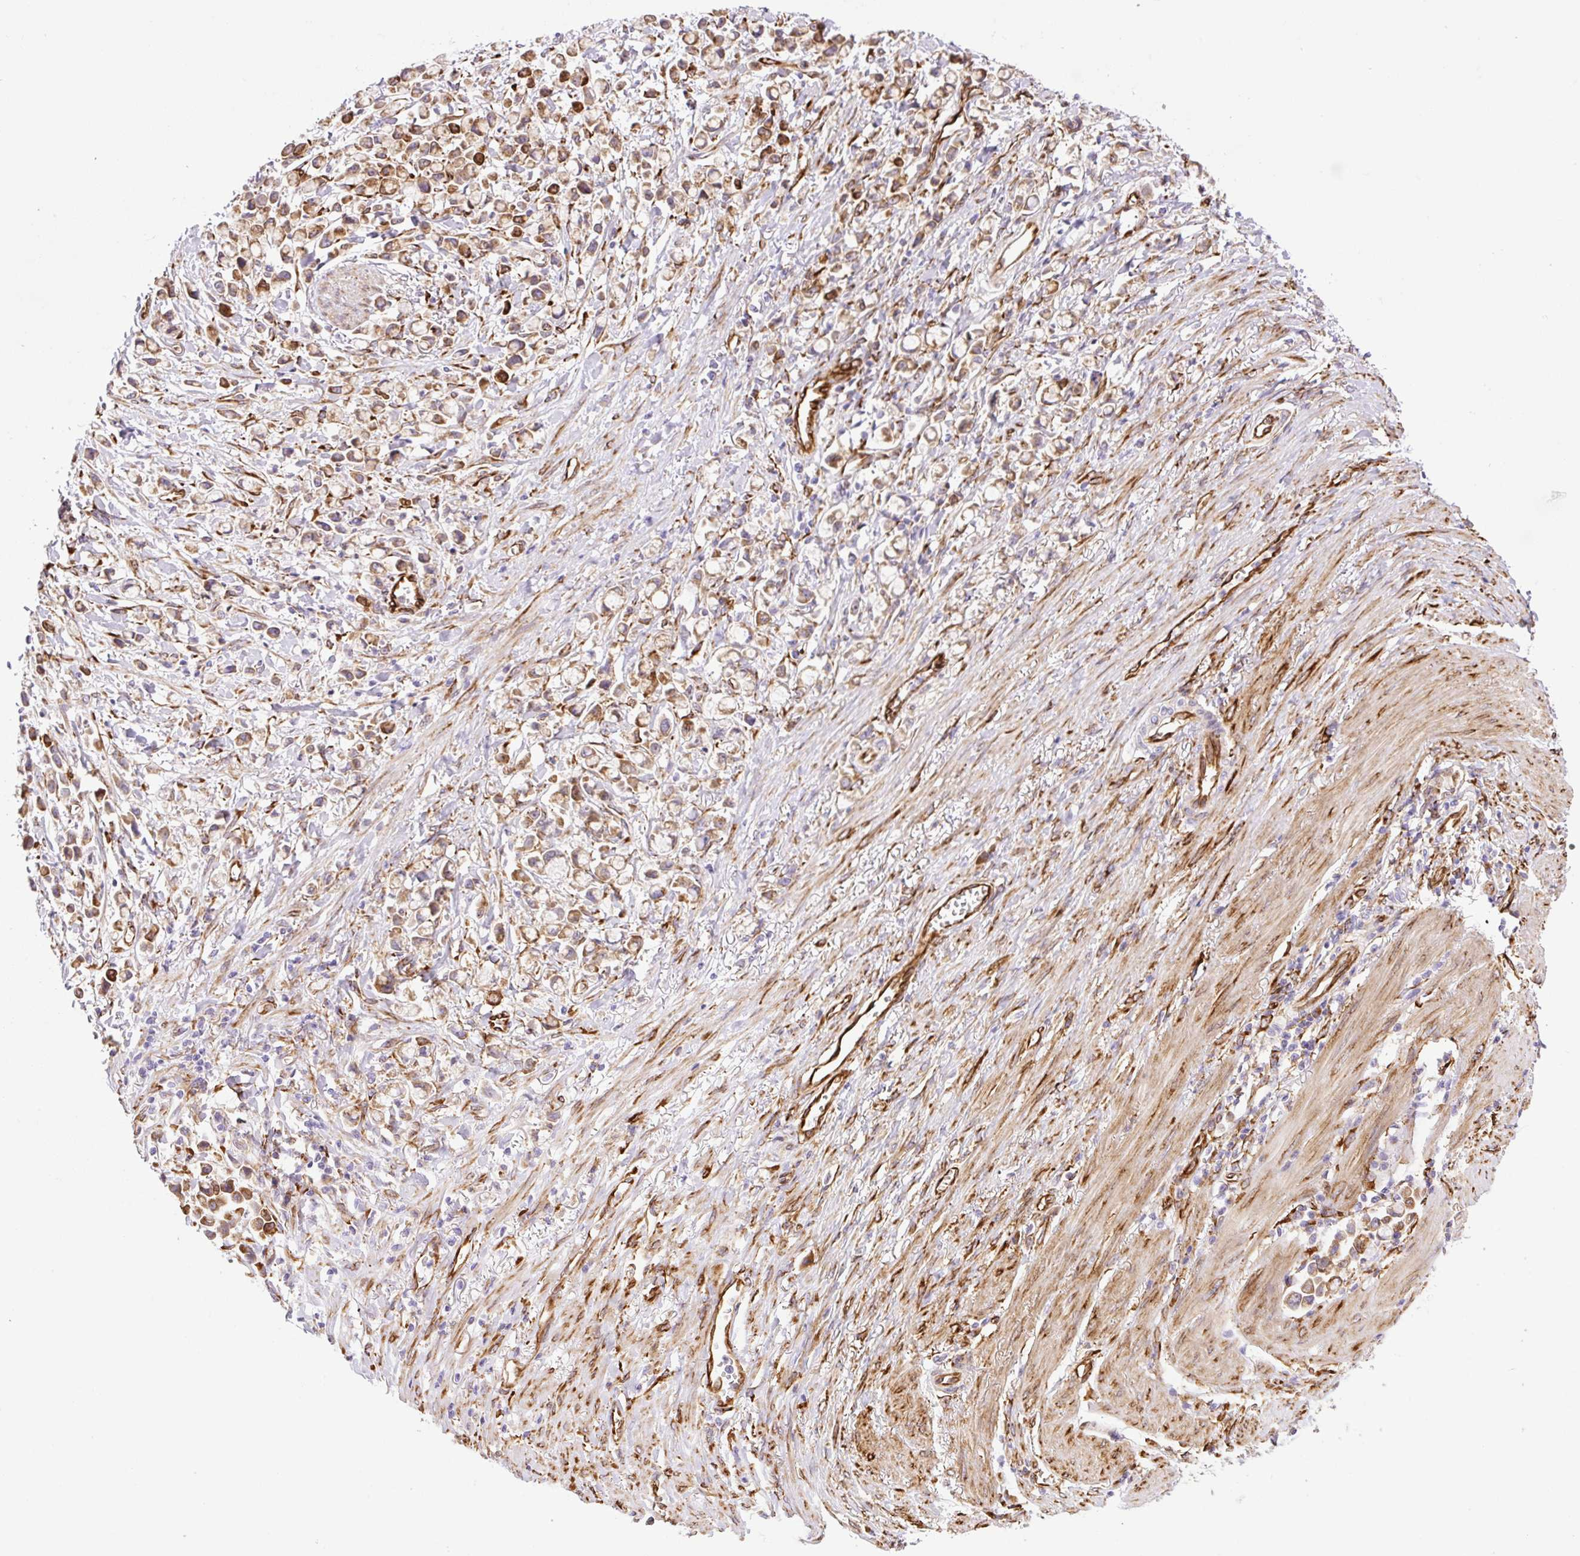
{"staining": {"intensity": "moderate", "quantity": ">75%", "location": "cytoplasmic/membranous"}, "tissue": "stomach cancer", "cell_type": "Tumor cells", "image_type": "cancer", "snomed": [{"axis": "morphology", "description": "Adenocarcinoma, NOS"}, {"axis": "topography", "description": "Stomach"}], "caption": "Immunohistochemistry (DAB) staining of human stomach adenocarcinoma exhibits moderate cytoplasmic/membranous protein positivity in about >75% of tumor cells. Ihc stains the protein of interest in brown and the nuclei are stained blue.", "gene": "RAB30", "patient": {"sex": "female", "age": 81}}